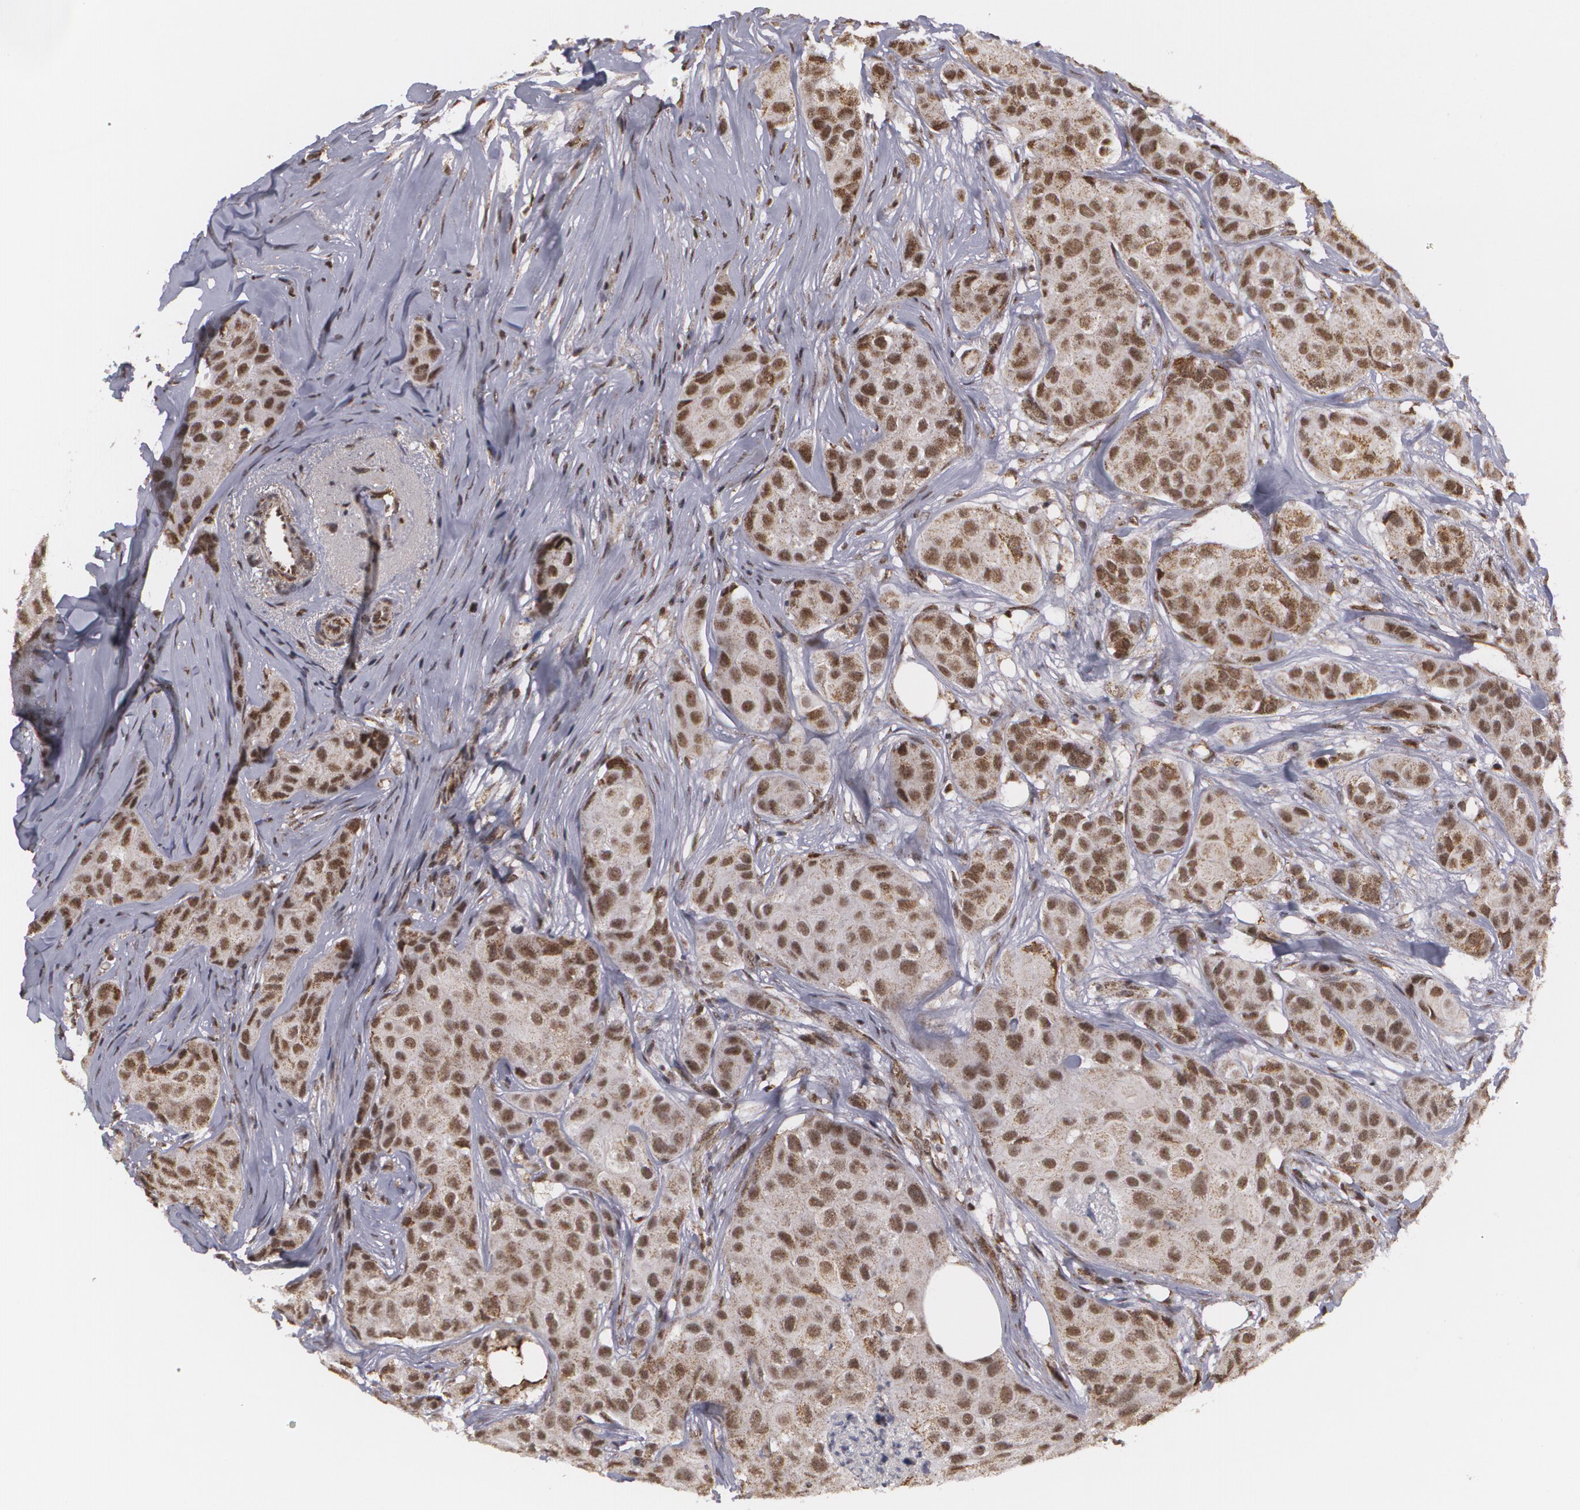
{"staining": {"intensity": "moderate", "quantity": ">75%", "location": "nuclear"}, "tissue": "breast cancer", "cell_type": "Tumor cells", "image_type": "cancer", "snomed": [{"axis": "morphology", "description": "Duct carcinoma"}, {"axis": "topography", "description": "Breast"}], "caption": "Breast cancer stained with immunohistochemistry shows moderate nuclear staining in about >75% of tumor cells.", "gene": "MXD1", "patient": {"sex": "female", "age": 68}}